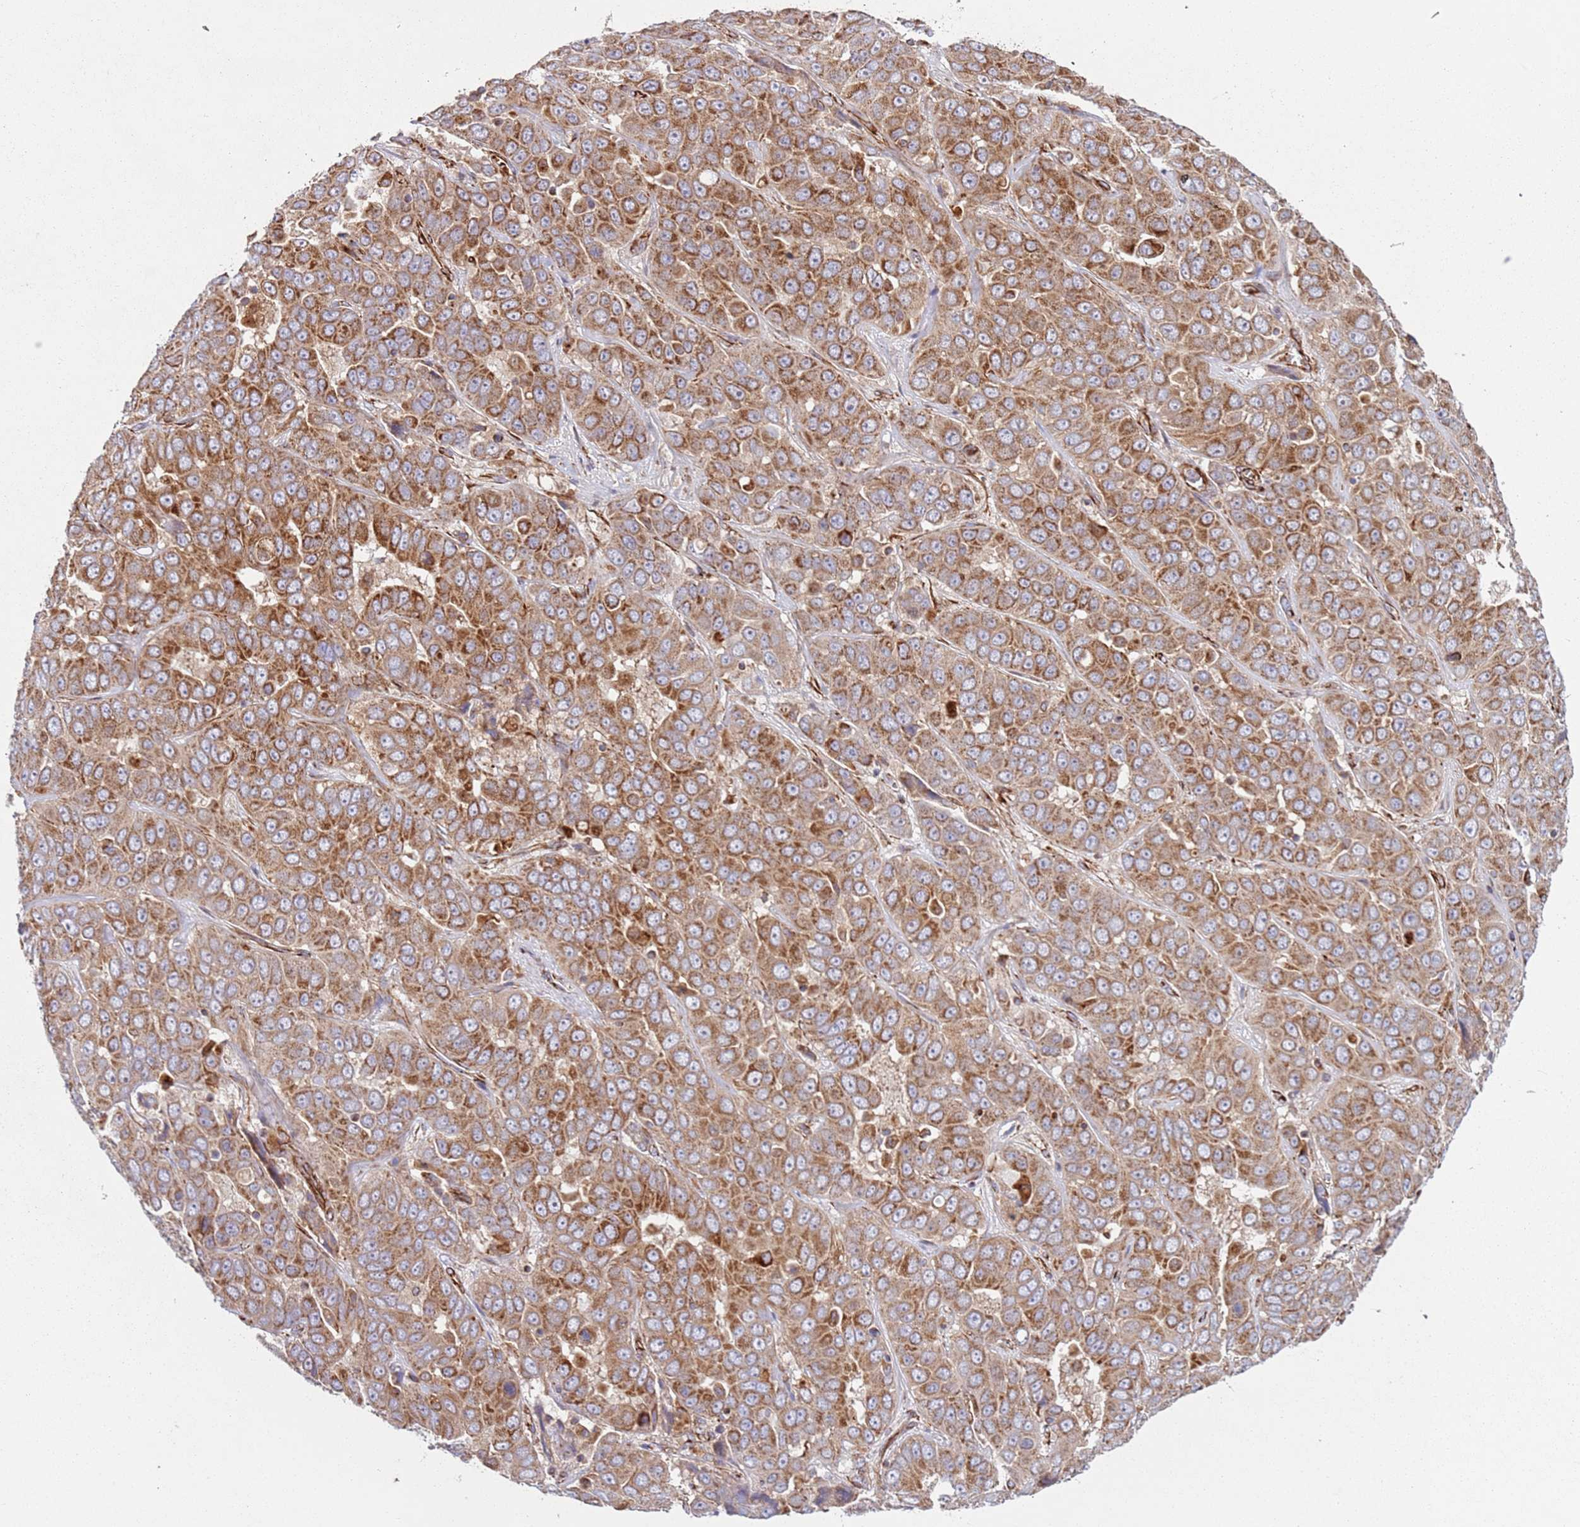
{"staining": {"intensity": "moderate", "quantity": ">75%", "location": "cytoplasmic/membranous"}, "tissue": "liver cancer", "cell_type": "Tumor cells", "image_type": "cancer", "snomed": [{"axis": "morphology", "description": "Cholangiocarcinoma"}, {"axis": "topography", "description": "Liver"}], "caption": "The immunohistochemical stain highlights moderate cytoplasmic/membranous positivity in tumor cells of liver cholangiocarcinoma tissue.", "gene": "SNAPIN", "patient": {"sex": "female", "age": 52}}